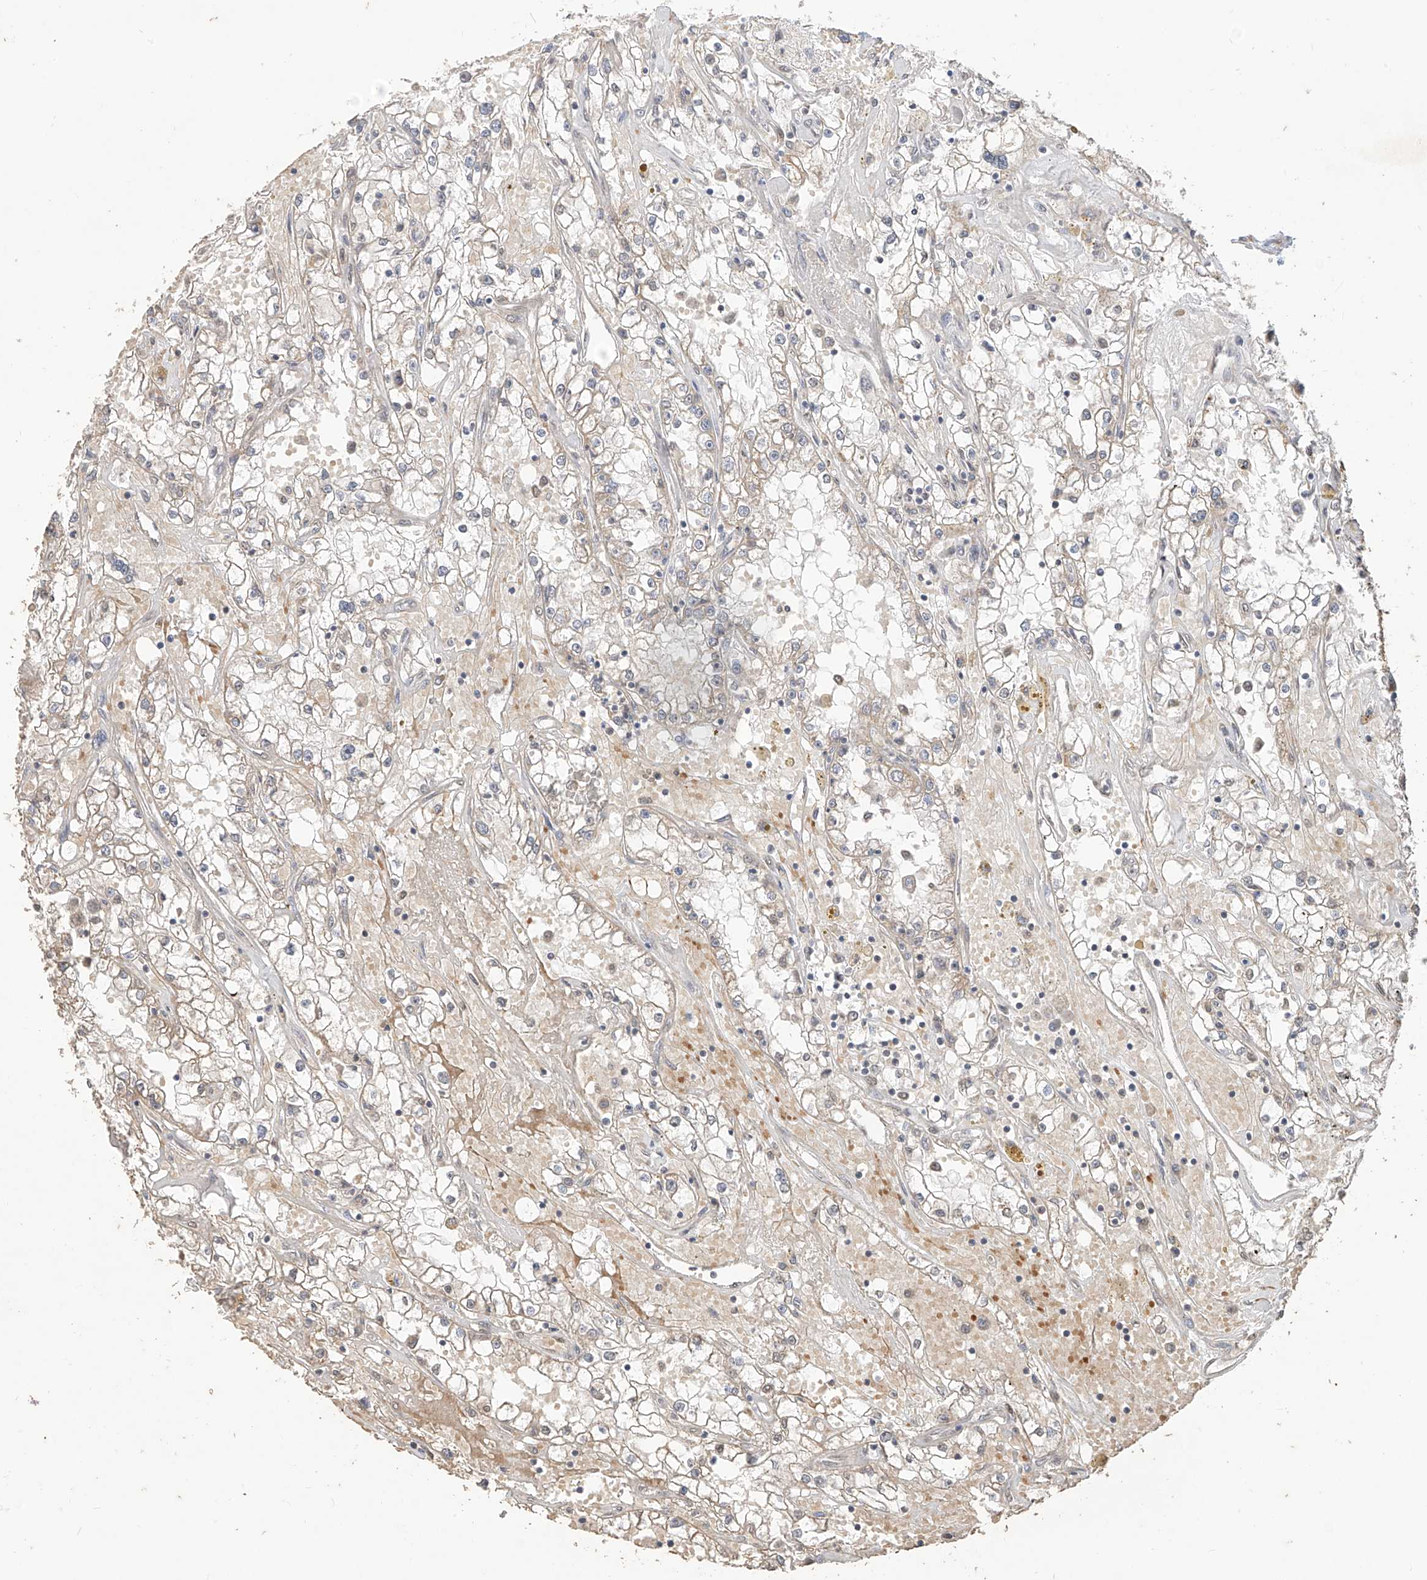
{"staining": {"intensity": "weak", "quantity": "<25%", "location": "cytoplasmic/membranous"}, "tissue": "renal cancer", "cell_type": "Tumor cells", "image_type": "cancer", "snomed": [{"axis": "morphology", "description": "Adenocarcinoma, NOS"}, {"axis": "topography", "description": "Kidney"}], "caption": "Photomicrograph shows no protein positivity in tumor cells of adenocarcinoma (renal) tissue.", "gene": "MTUS2", "patient": {"sex": "male", "age": 56}}